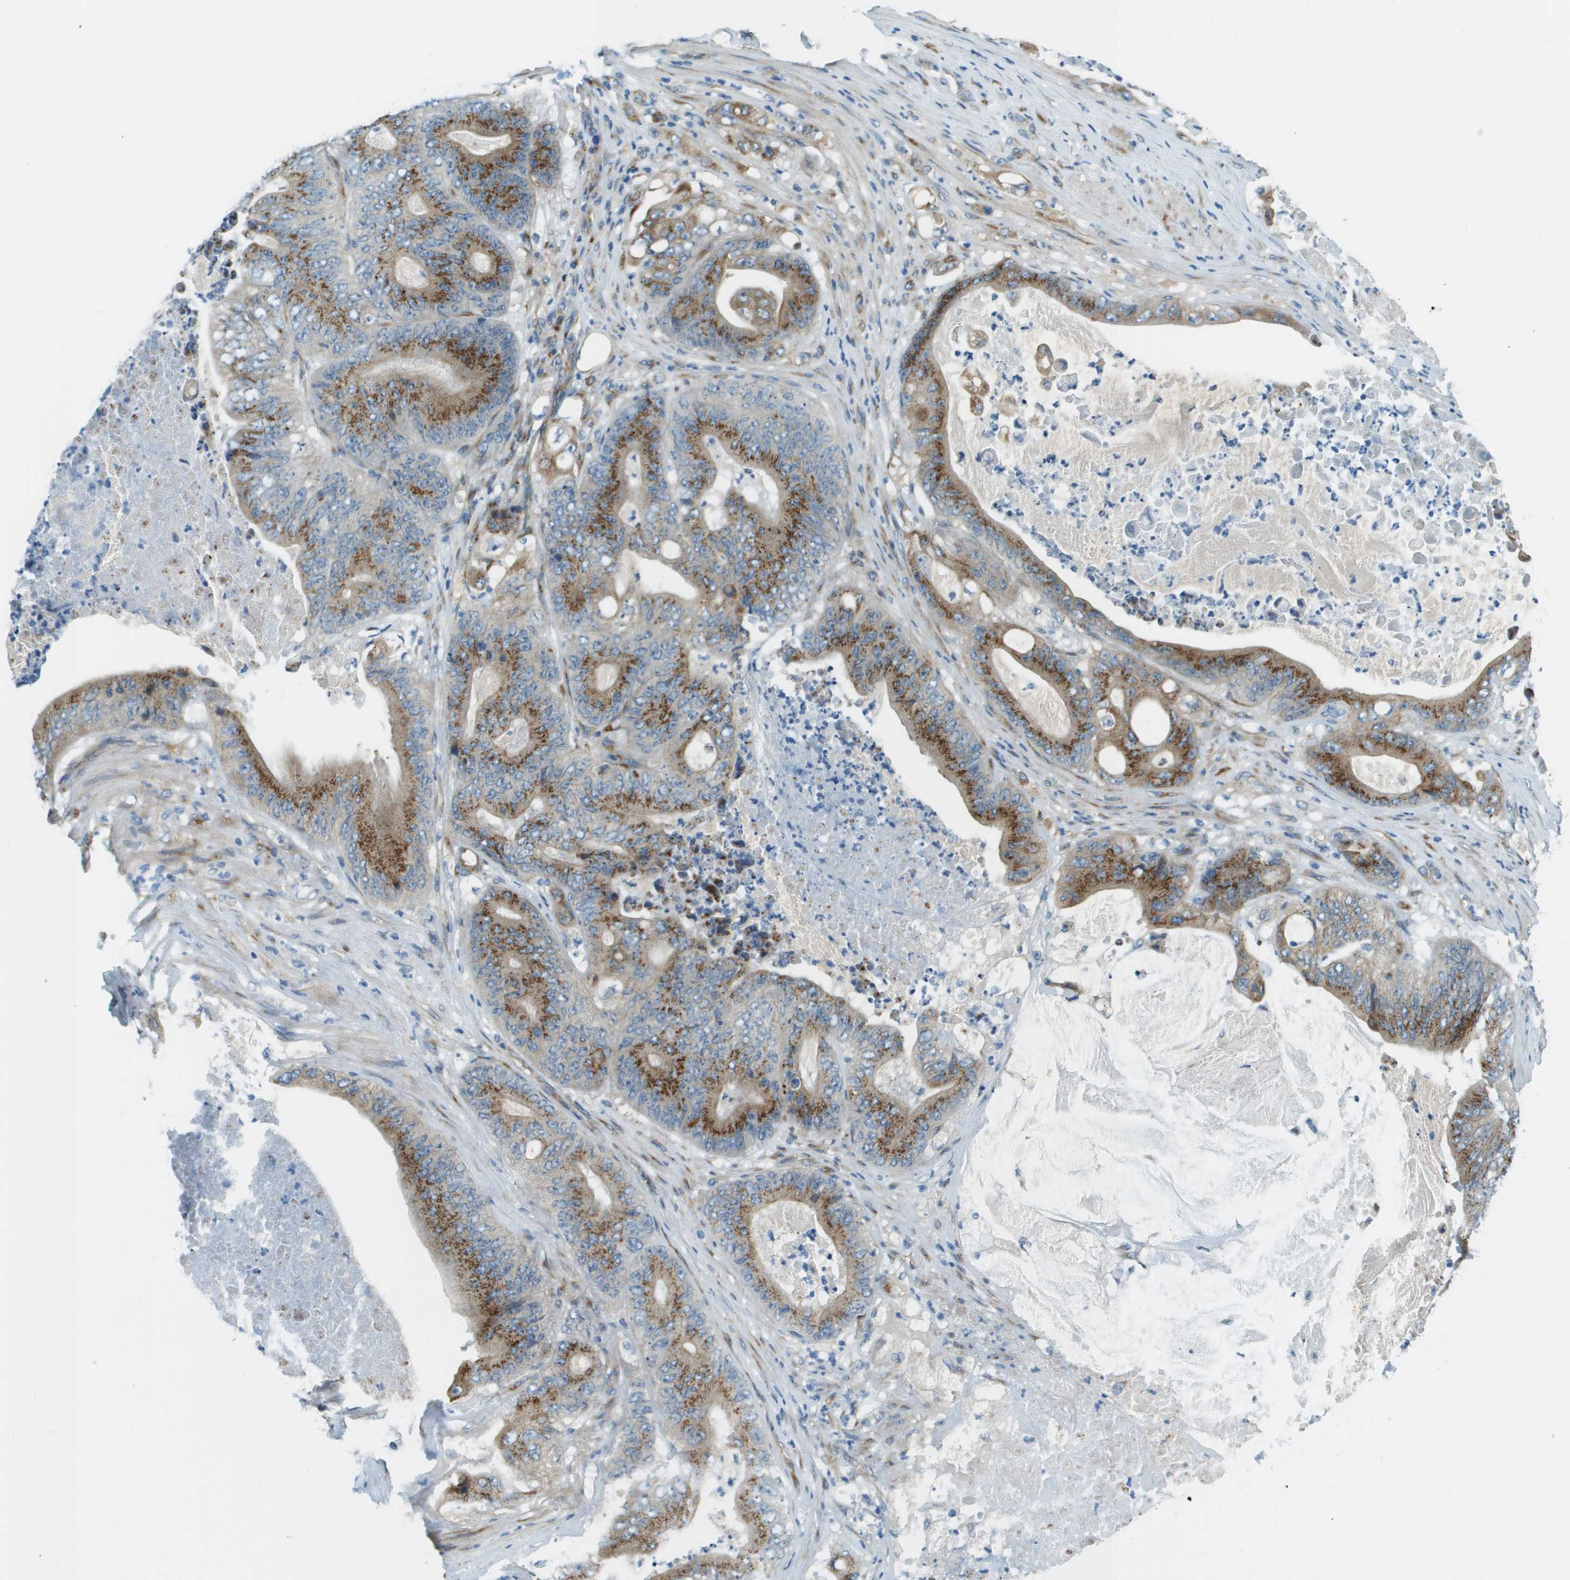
{"staining": {"intensity": "strong", "quantity": ">75%", "location": "cytoplasmic/membranous"}, "tissue": "stomach cancer", "cell_type": "Tumor cells", "image_type": "cancer", "snomed": [{"axis": "morphology", "description": "Adenocarcinoma, NOS"}, {"axis": "topography", "description": "Stomach"}], "caption": "High-power microscopy captured an immunohistochemistry histopathology image of adenocarcinoma (stomach), revealing strong cytoplasmic/membranous staining in approximately >75% of tumor cells. (DAB = brown stain, brightfield microscopy at high magnification).", "gene": "ACBD3", "patient": {"sex": "female", "age": 73}}